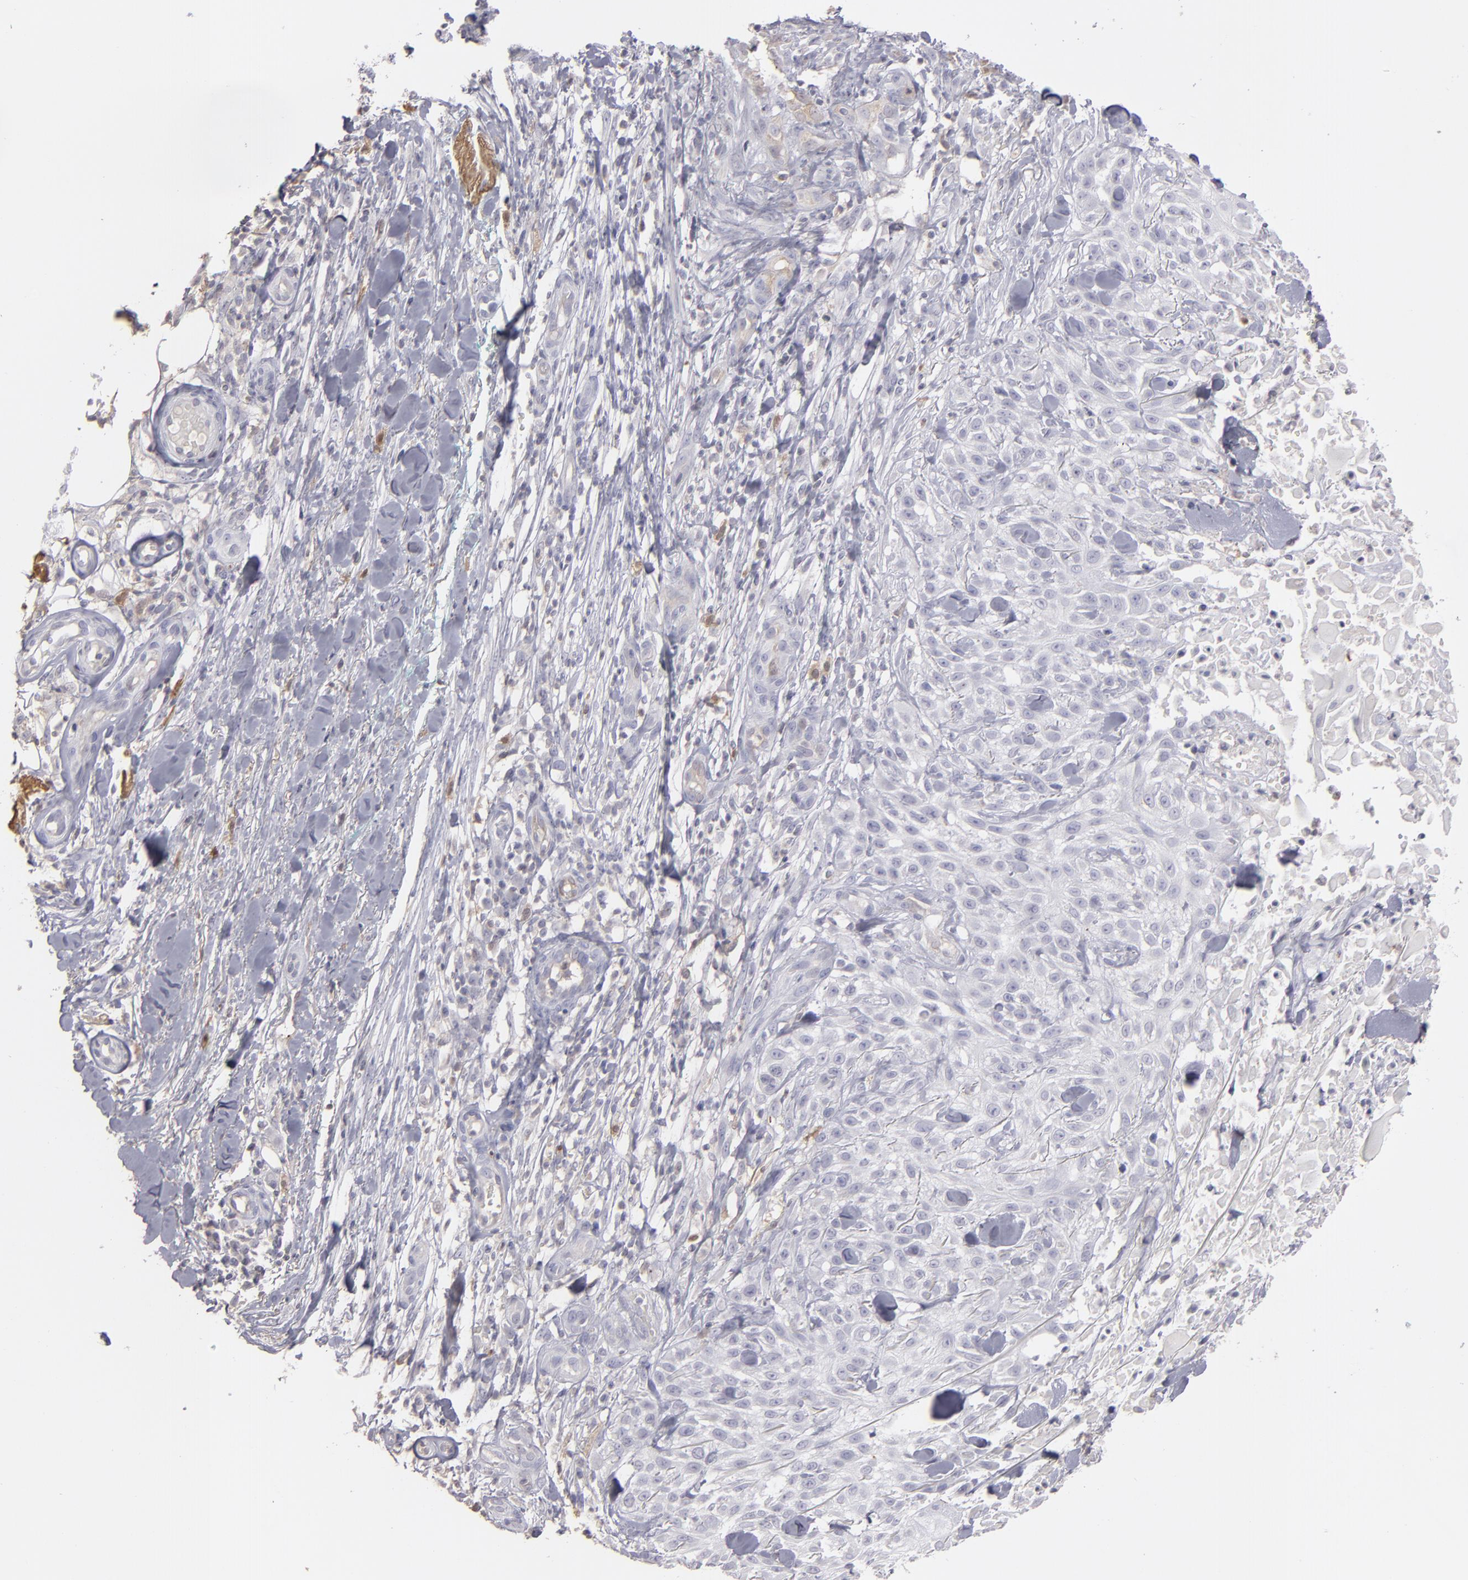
{"staining": {"intensity": "weak", "quantity": "<25%", "location": "cytoplasmic/membranous"}, "tissue": "skin cancer", "cell_type": "Tumor cells", "image_type": "cancer", "snomed": [{"axis": "morphology", "description": "Squamous cell carcinoma, NOS"}, {"axis": "topography", "description": "Skin"}], "caption": "Tumor cells are negative for protein expression in human skin squamous cell carcinoma.", "gene": "SEMA3G", "patient": {"sex": "female", "age": 42}}